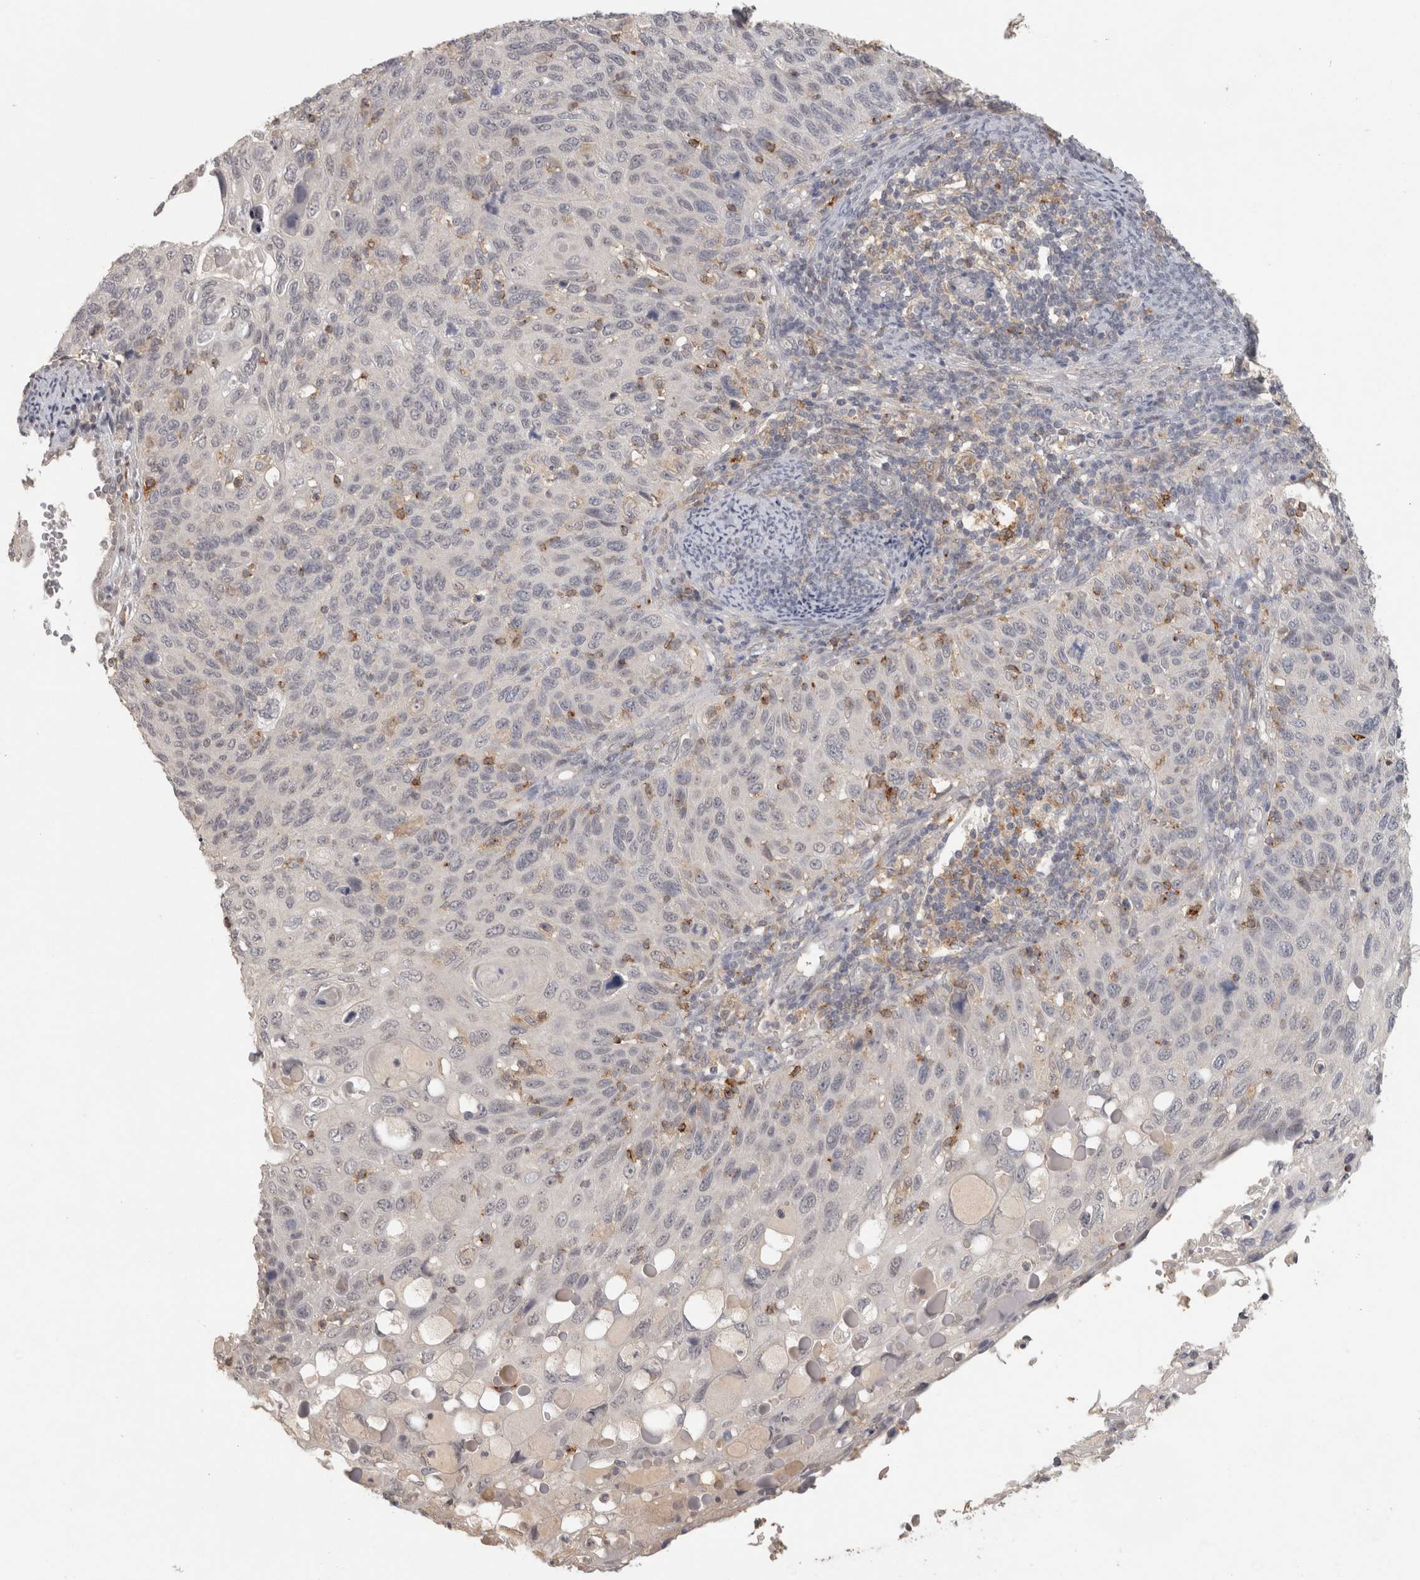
{"staining": {"intensity": "negative", "quantity": "none", "location": "none"}, "tissue": "cervical cancer", "cell_type": "Tumor cells", "image_type": "cancer", "snomed": [{"axis": "morphology", "description": "Squamous cell carcinoma, NOS"}, {"axis": "topography", "description": "Cervix"}], "caption": "A high-resolution image shows immunohistochemistry staining of squamous cell carcinoma (cervical), which displays no significant positivity in tumor cells.", "gene": "HAVCR2", "patient": {"sex": "female", "age": 70}}